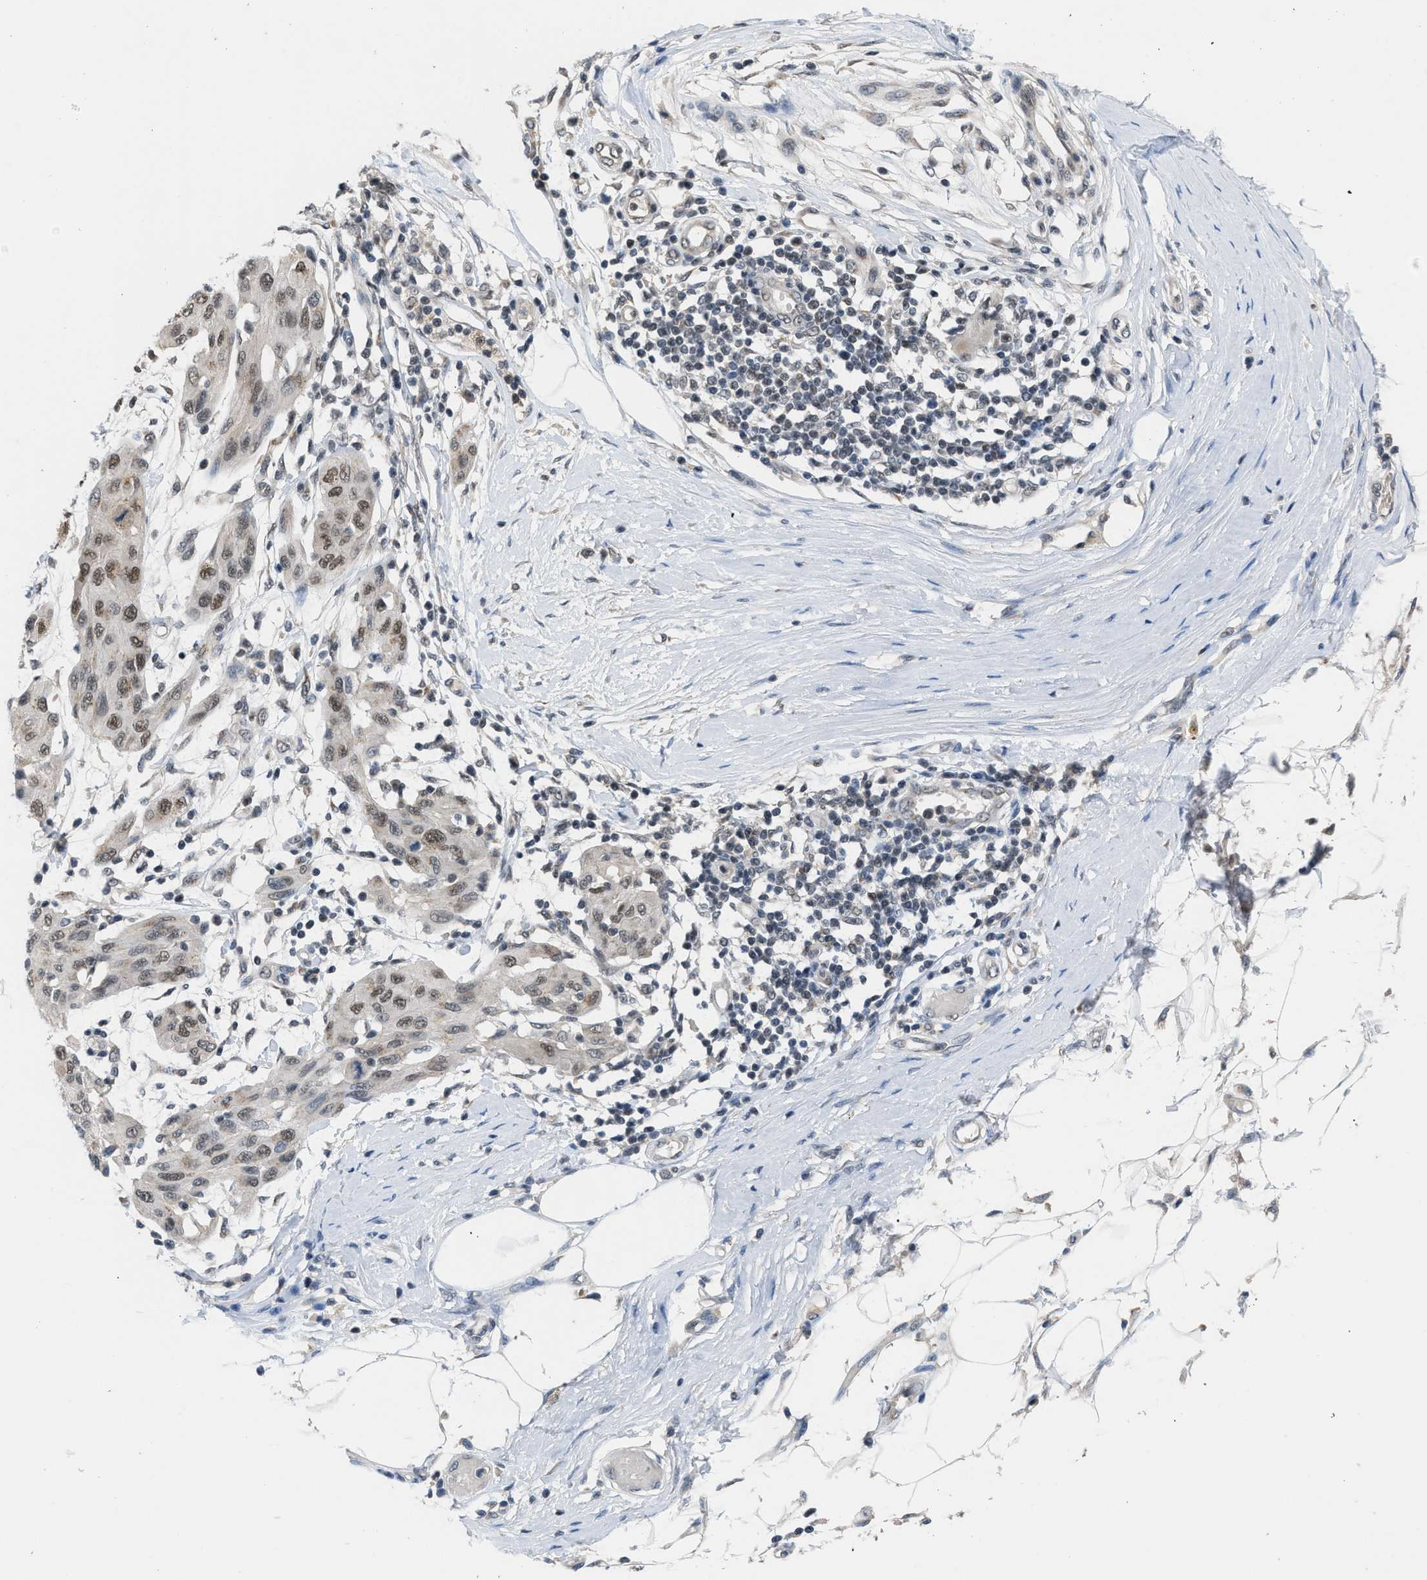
{"staining": {"intensity": "weak", "quantity": ">75%", "location": "nuclear"}, "tissue": "melanoma", "cell_type": "Tumor cells", "image_type": "cancer", "snomed": [{"axis": "morphology", "description": "Normal tissue, NOS"}, {"axis": "morphology", "description": "Malignant melanoma, NOS"}, {"axis": "topography", "description": "Skin"}], "caption": "Protein expression analysis of melanoma displays weak nuclear positivity in about >75% of tumor cells. (IHC, brightfield microscopy, high magnification).", "gene": "TERF2IP", "patient": {"sex": "male", "age": 62}}